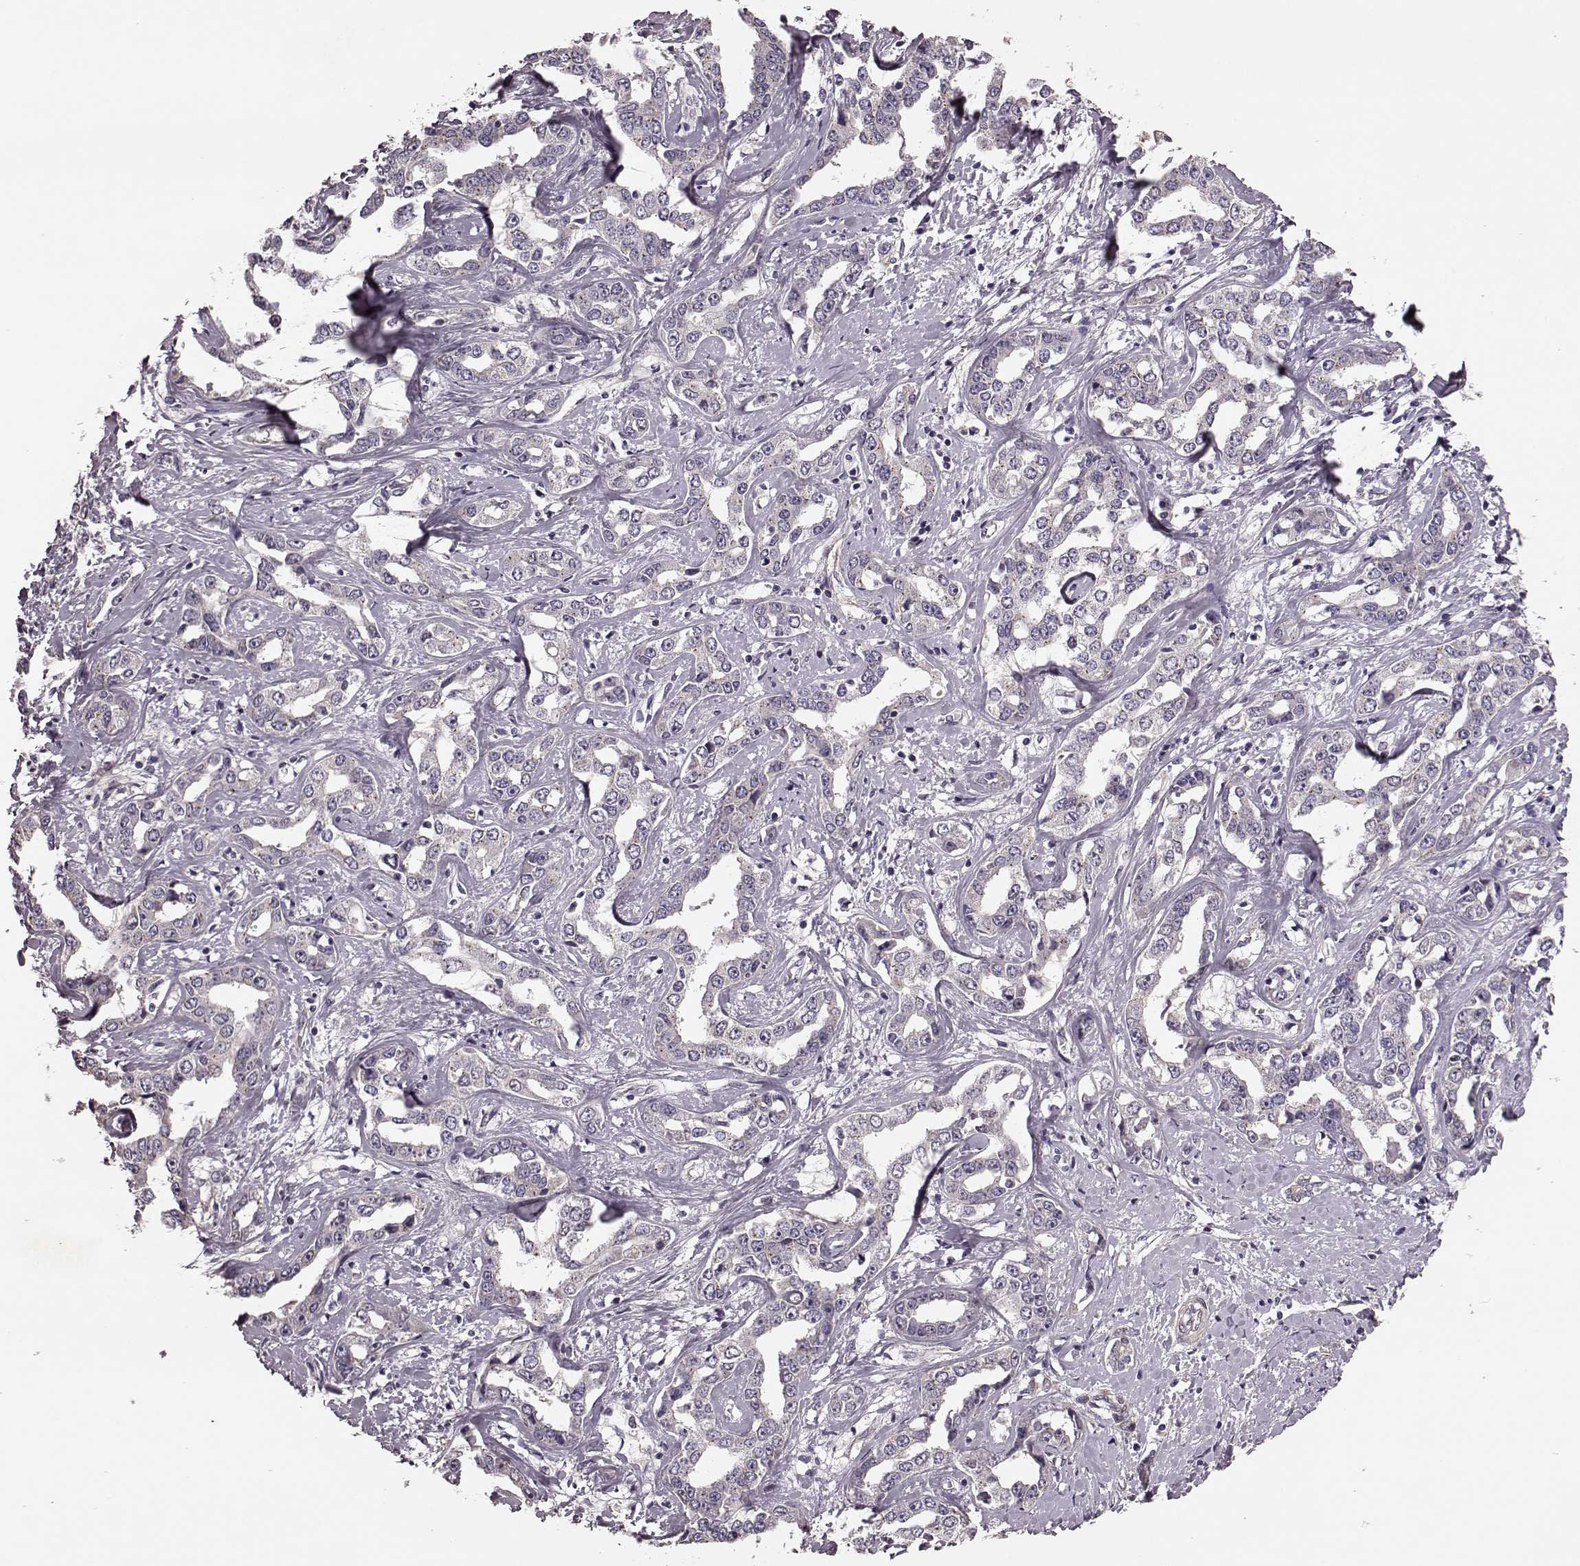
{"staining": {"intensity": "negative", "quantity": "none", "location": "none"}, "tissue": "liver cancer", "cell_type": "Tumor cells", "image_type": "cancer", "snomed": [{"axis": "morphology", "description": "Cholangiocarcinoma"}, {"axis": "topography", "description": "Liver"}], "caption": "Photomicrograph shows no significant protein staining in tumor cells of liver cholangiocarcinoma.", "gene": "NTF3", "patient": {"sex": "male", "age": 59}}